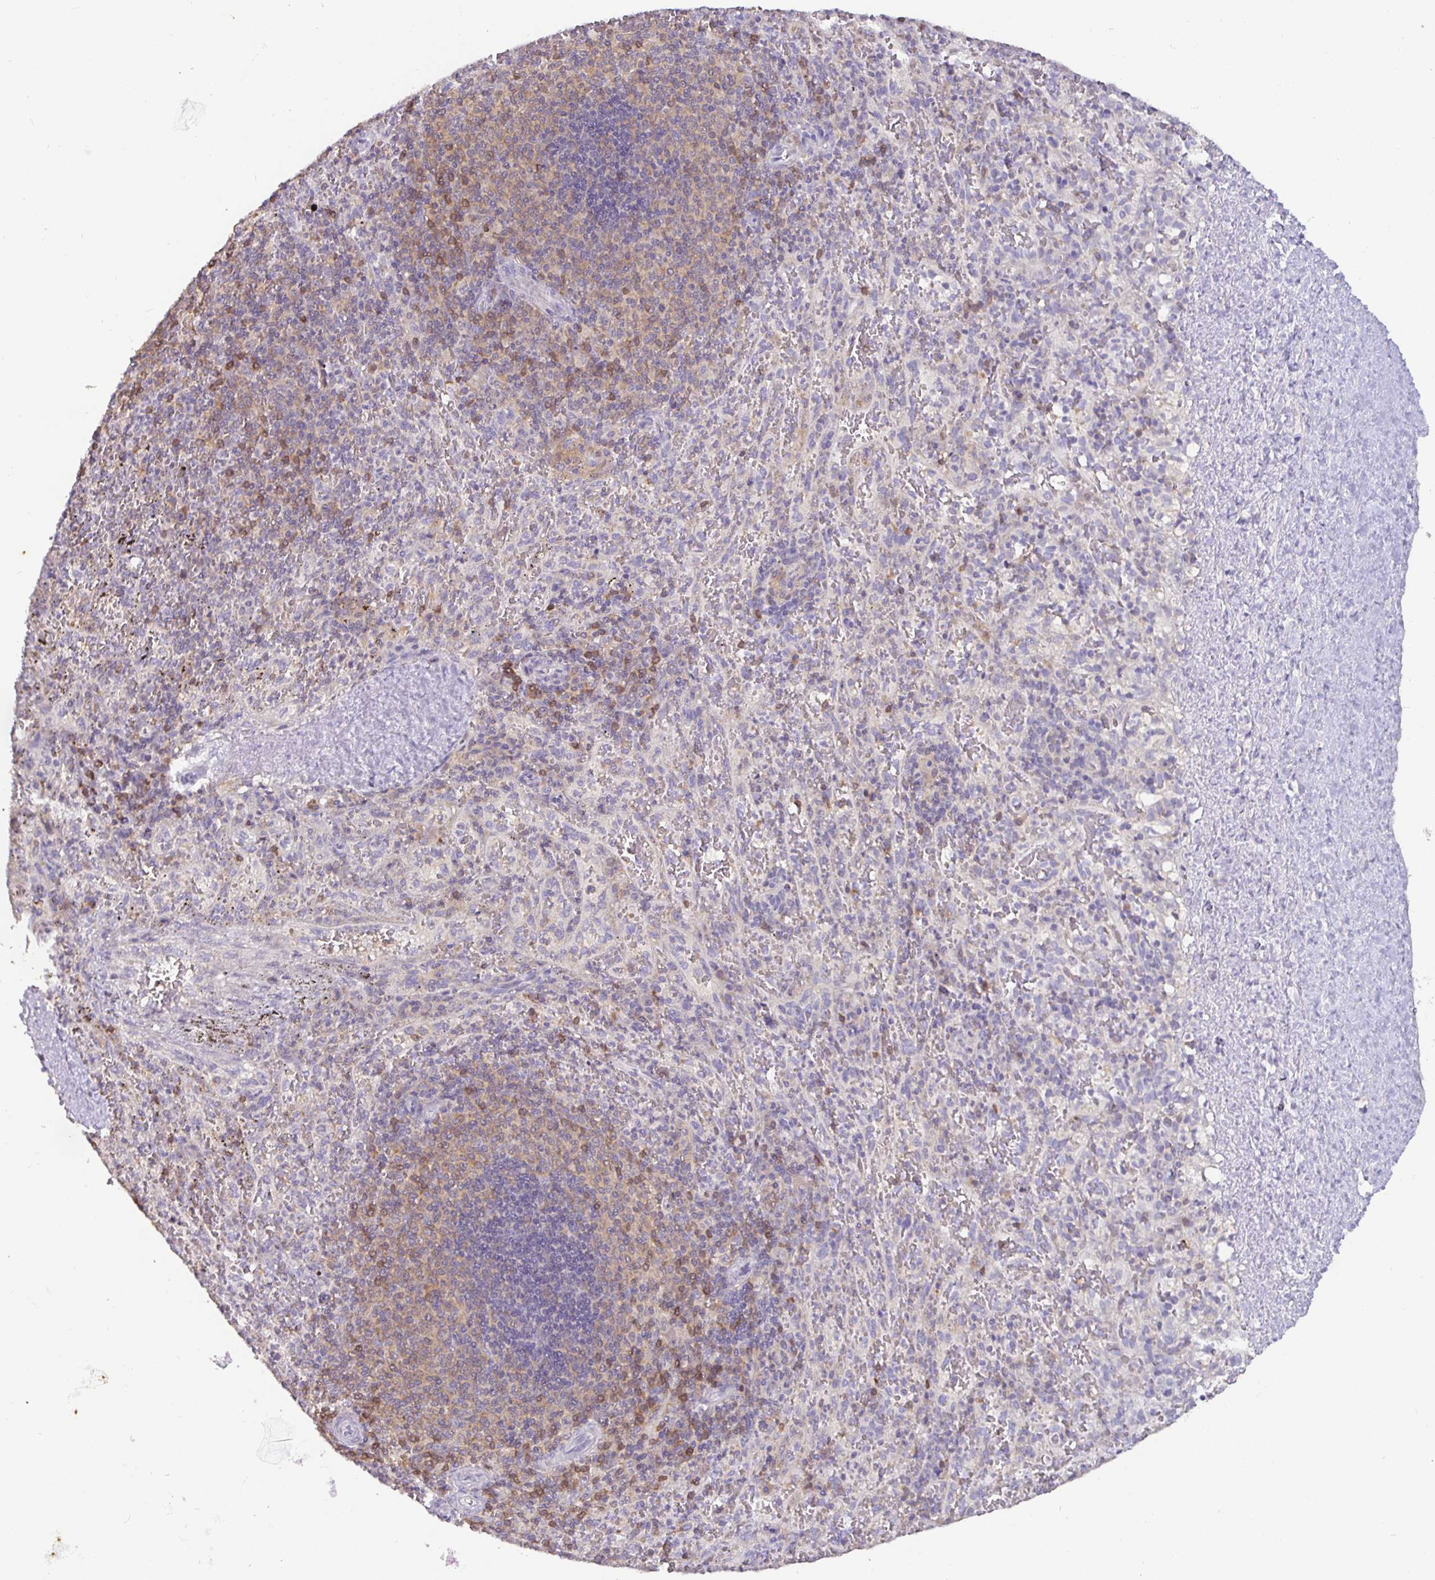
{"staining": {"intensity": "negative", "quantity": "none", "location": "none"}, "tissue": "spleen", "cell_type": "Cells in red pulp", "image_type": "normal", "snomed": [{"axis": "morphology", "description": "Normal tissue, NOS"}, {"axis": "topography", "description": "Spleen"}], "caption": "A high-resolution photomicrograph shows immunohistochemistry (IHC) staining of unremarkable spleen, which displays no significant staining in cells in red pulp. Nuclei are stained in blue.", "gene": "SHISA4", "patient": {"sex": "male", "age": 57}}